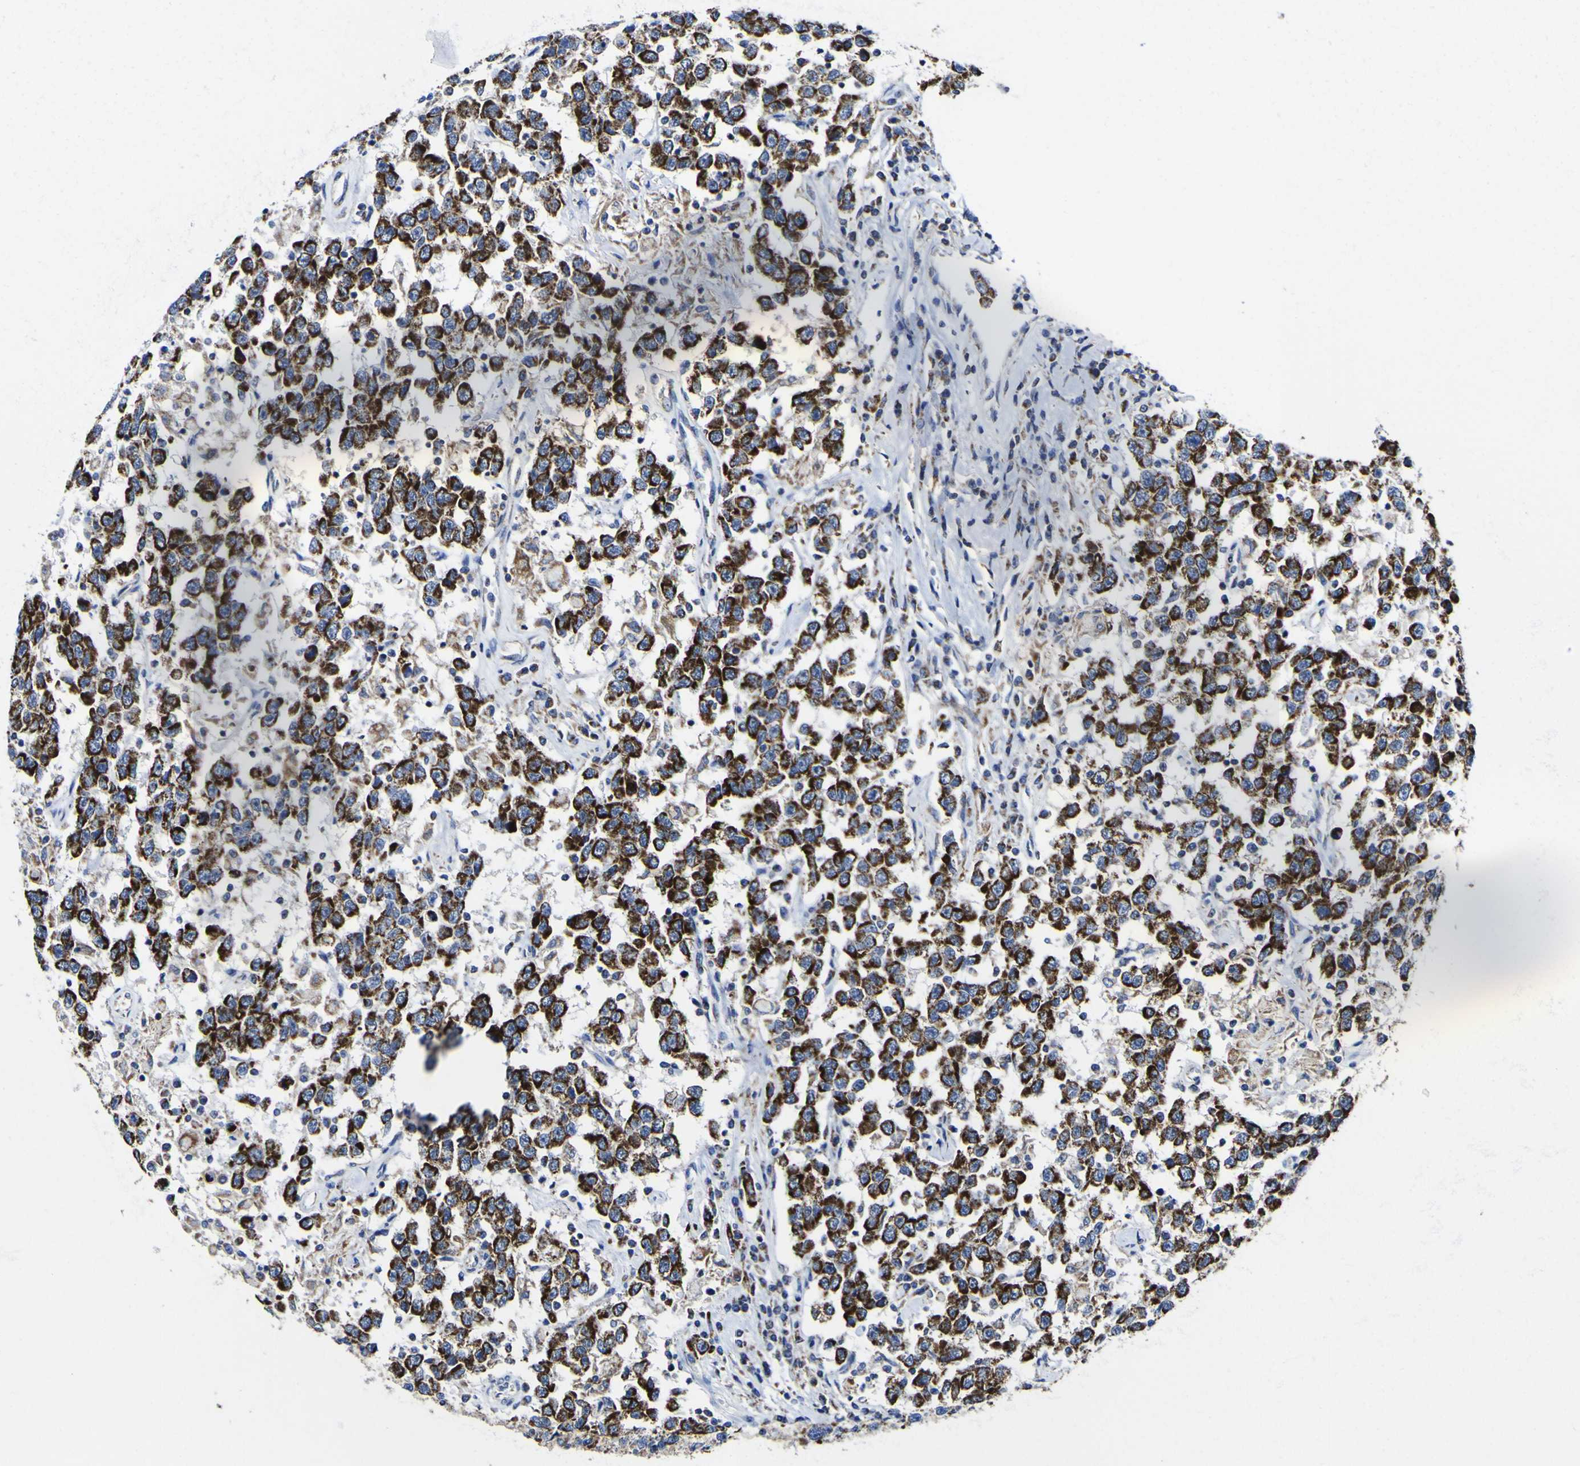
{"staining": {"intensity": "strong", "quantity": ">75%", "location": "cytoplasmic/membranous"}, "tissue": "testis cancer", "cell_type": "Tumor cells", "image_type": "cancer", "snomed": [{"axis": "morphology", "description": "Seminoma, NOS"}, {"axis": "topography", "description": "Testis"}], "caption": "Strong cytoplasmic/membranous staining is present in approximately >75% of tumor cells in testis seminoma.", "gene": "CCDC90B", "patient": {"sex": "male", "age": 41}}